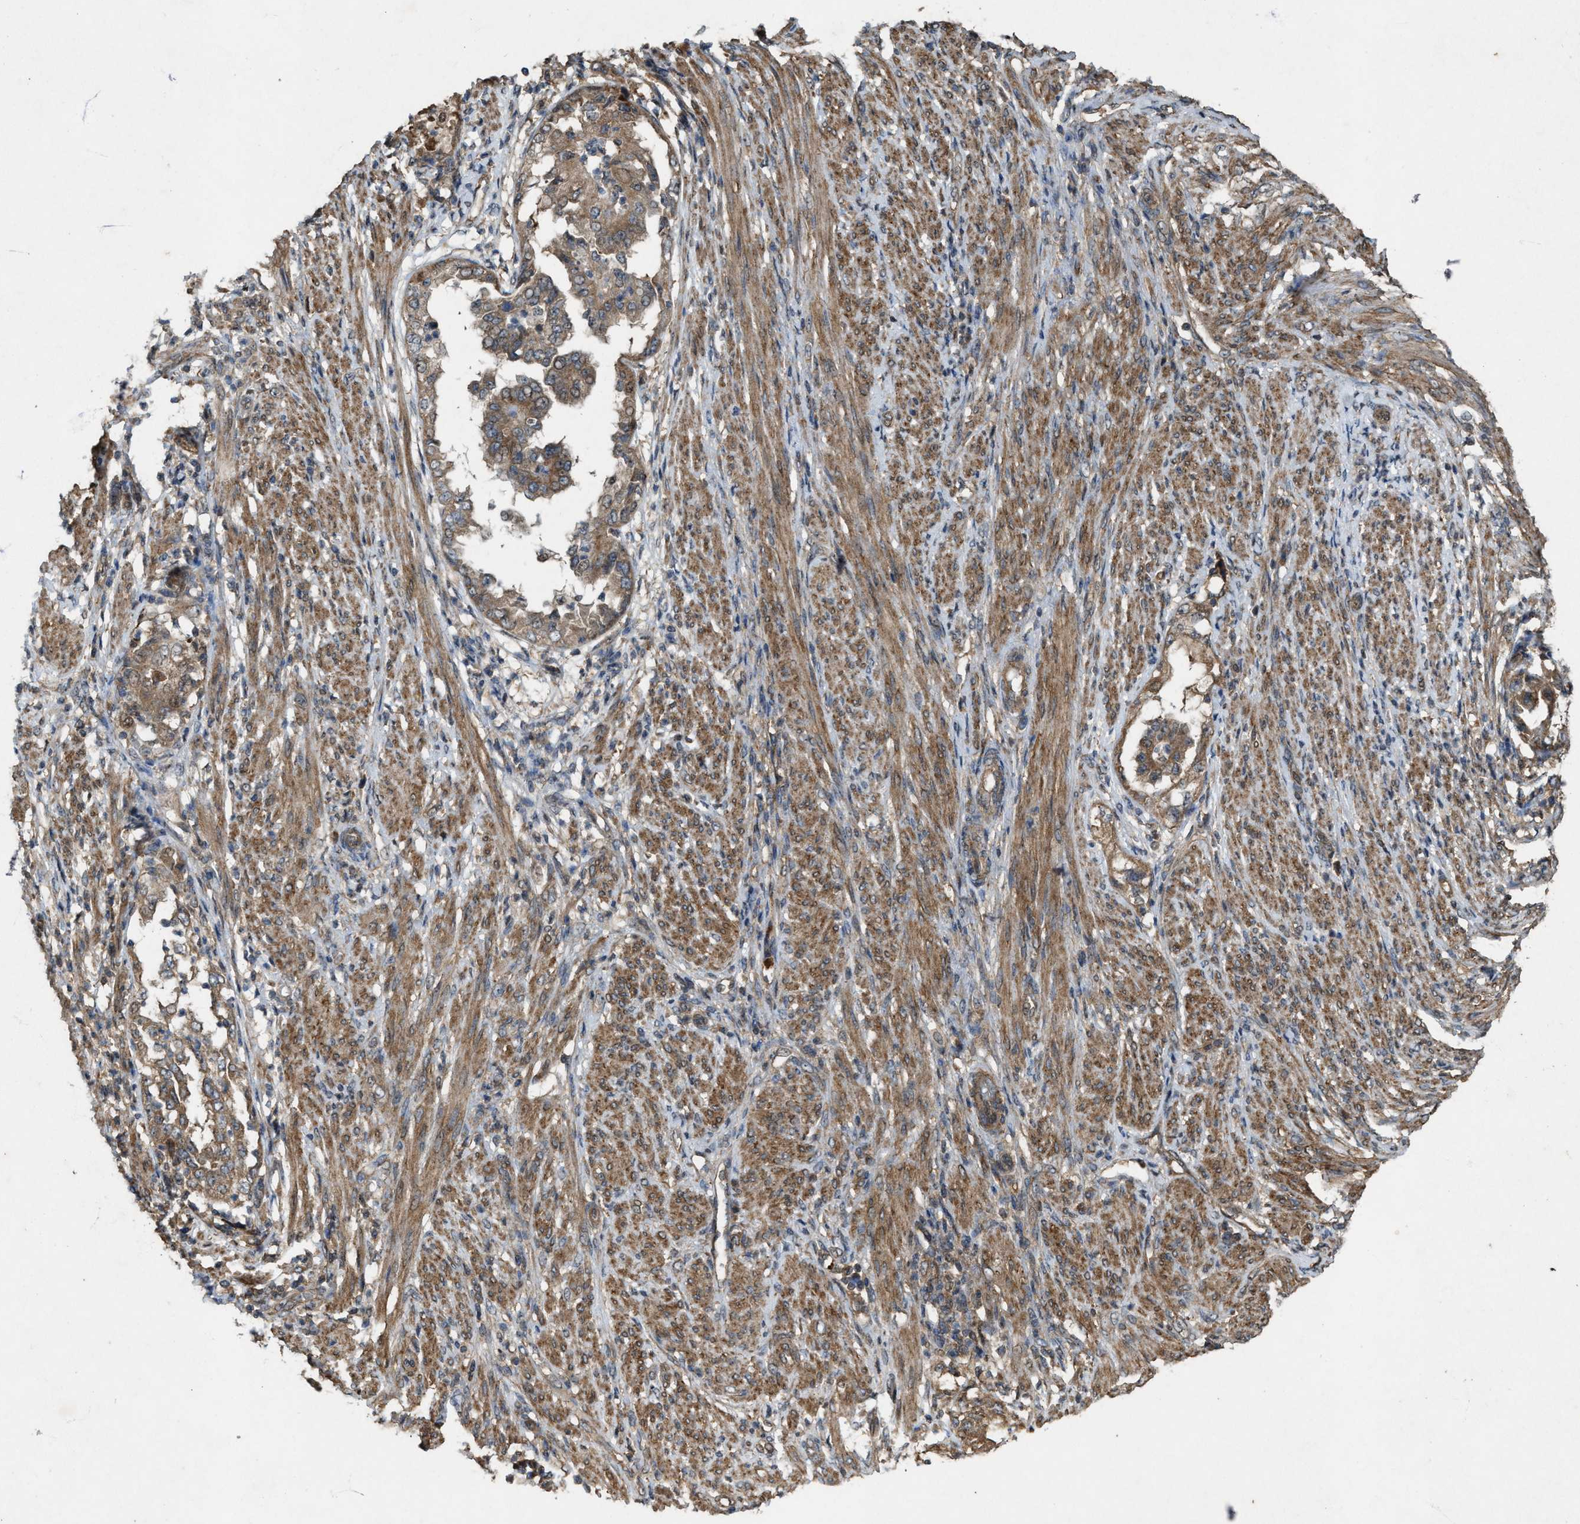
{"staining": {"intensity": "weak", "quantity": ">75%", "location": "cytoplasmic/membranous"}, "tissue": "endometrial cancer", "cell_type": "Tumor cells", "image_type": "cancer", "snomed": [{"axis": "morphology", "description": "Adenocarcinoma, NOS"}, {"axis": "topography", "description": "Endometrium"}], "caption": "Protein expression analysis of human endometrial cancer reveals weak cytoplasmic/membranous positivity in approximately >75% of tumor cells. (DAB = brown stain, brightfield microscopy at high magnification).", "gene": "PDP2", "patient": {"sex": "female", "age": 85}}